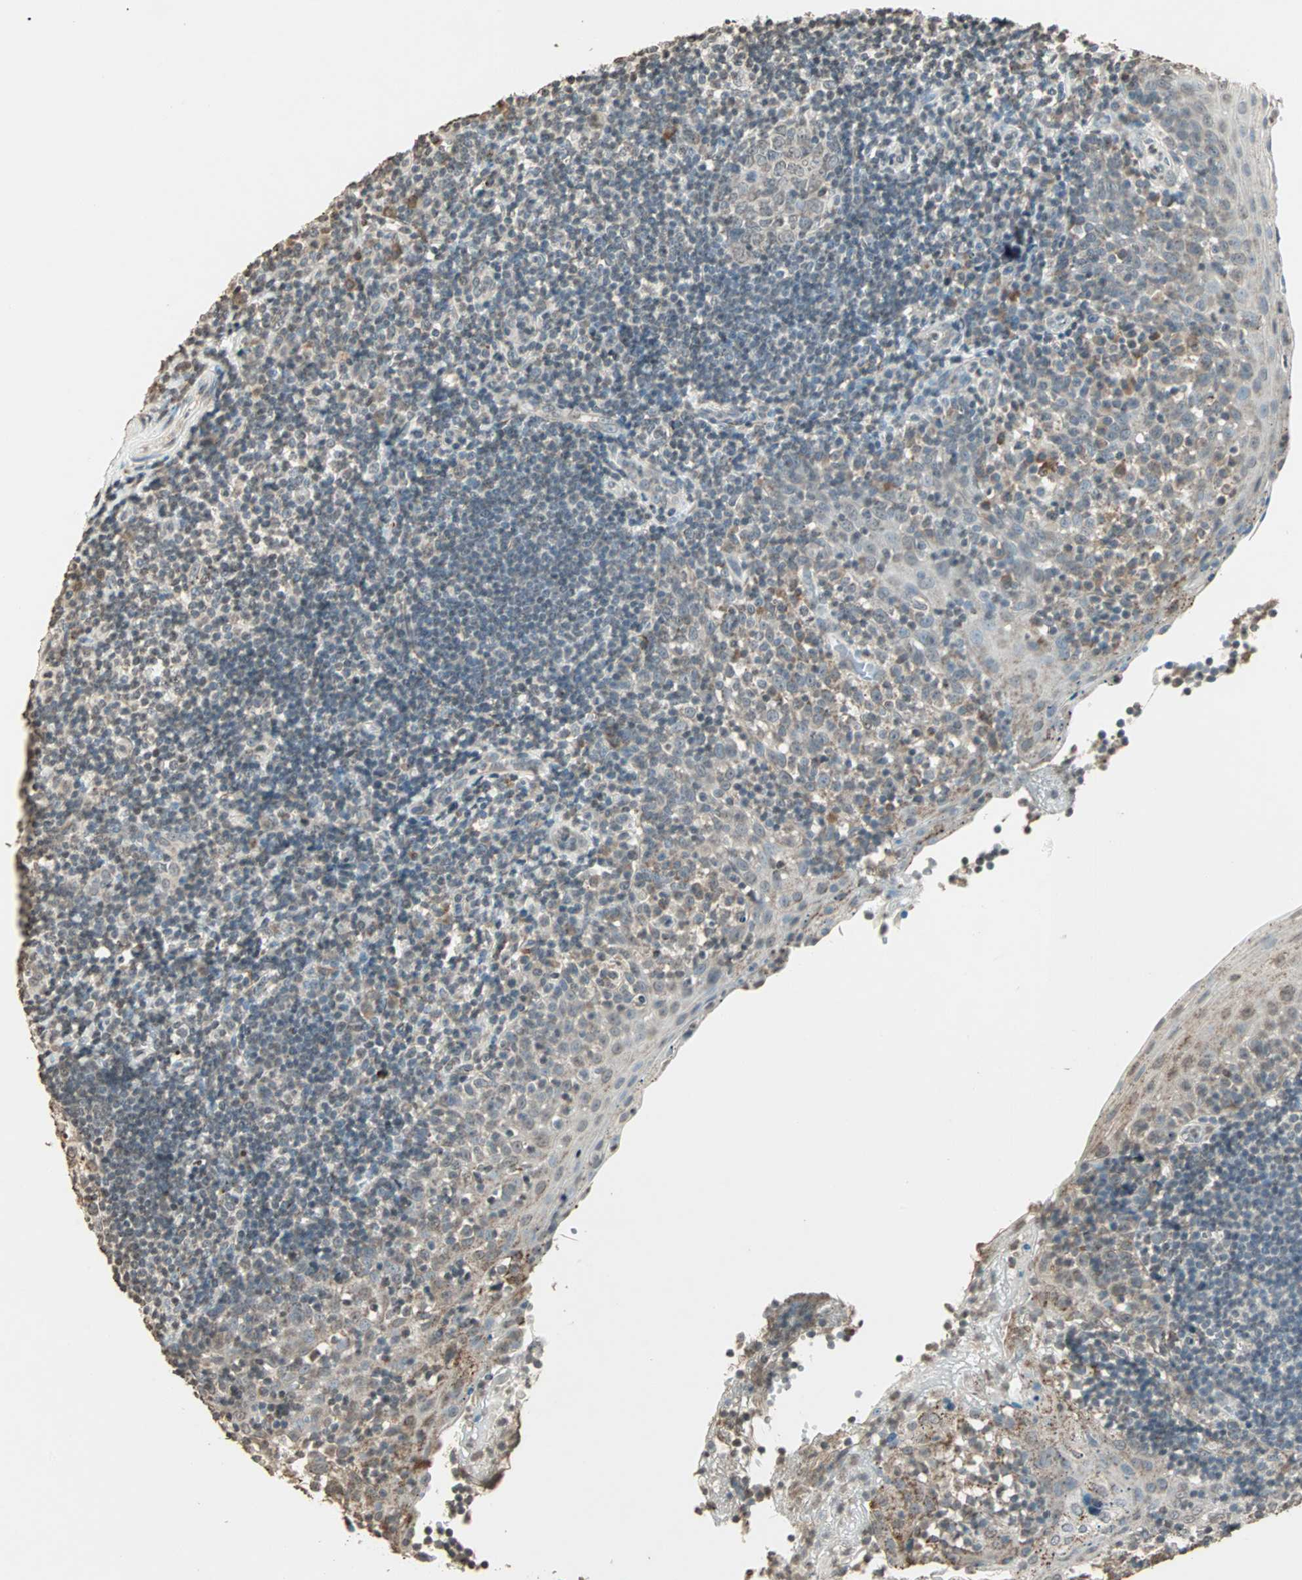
{"staining": {"intensity": "weak", "quantity": "25%-75%", "location": "cytoplasmic/membranous"}, "tissue": "tonsil", "cell_type": "Germinal center cells", "image_type": "normal", "snomed": [{"axis": "morphology", "description": "Normal tissue, NOS"}, {"axis": "topography", "description": "Tonsil"}], "caption": "A photomicrograph of human tonsil stained for a protein reveals weak cytoplasmic/membranous brown staining in germinal center cells. The protein of interest is shown in brown color, while the nuclei are stained blue.", "gene": "PRELID1", "patient": {"sex": "female", "age": 40}}